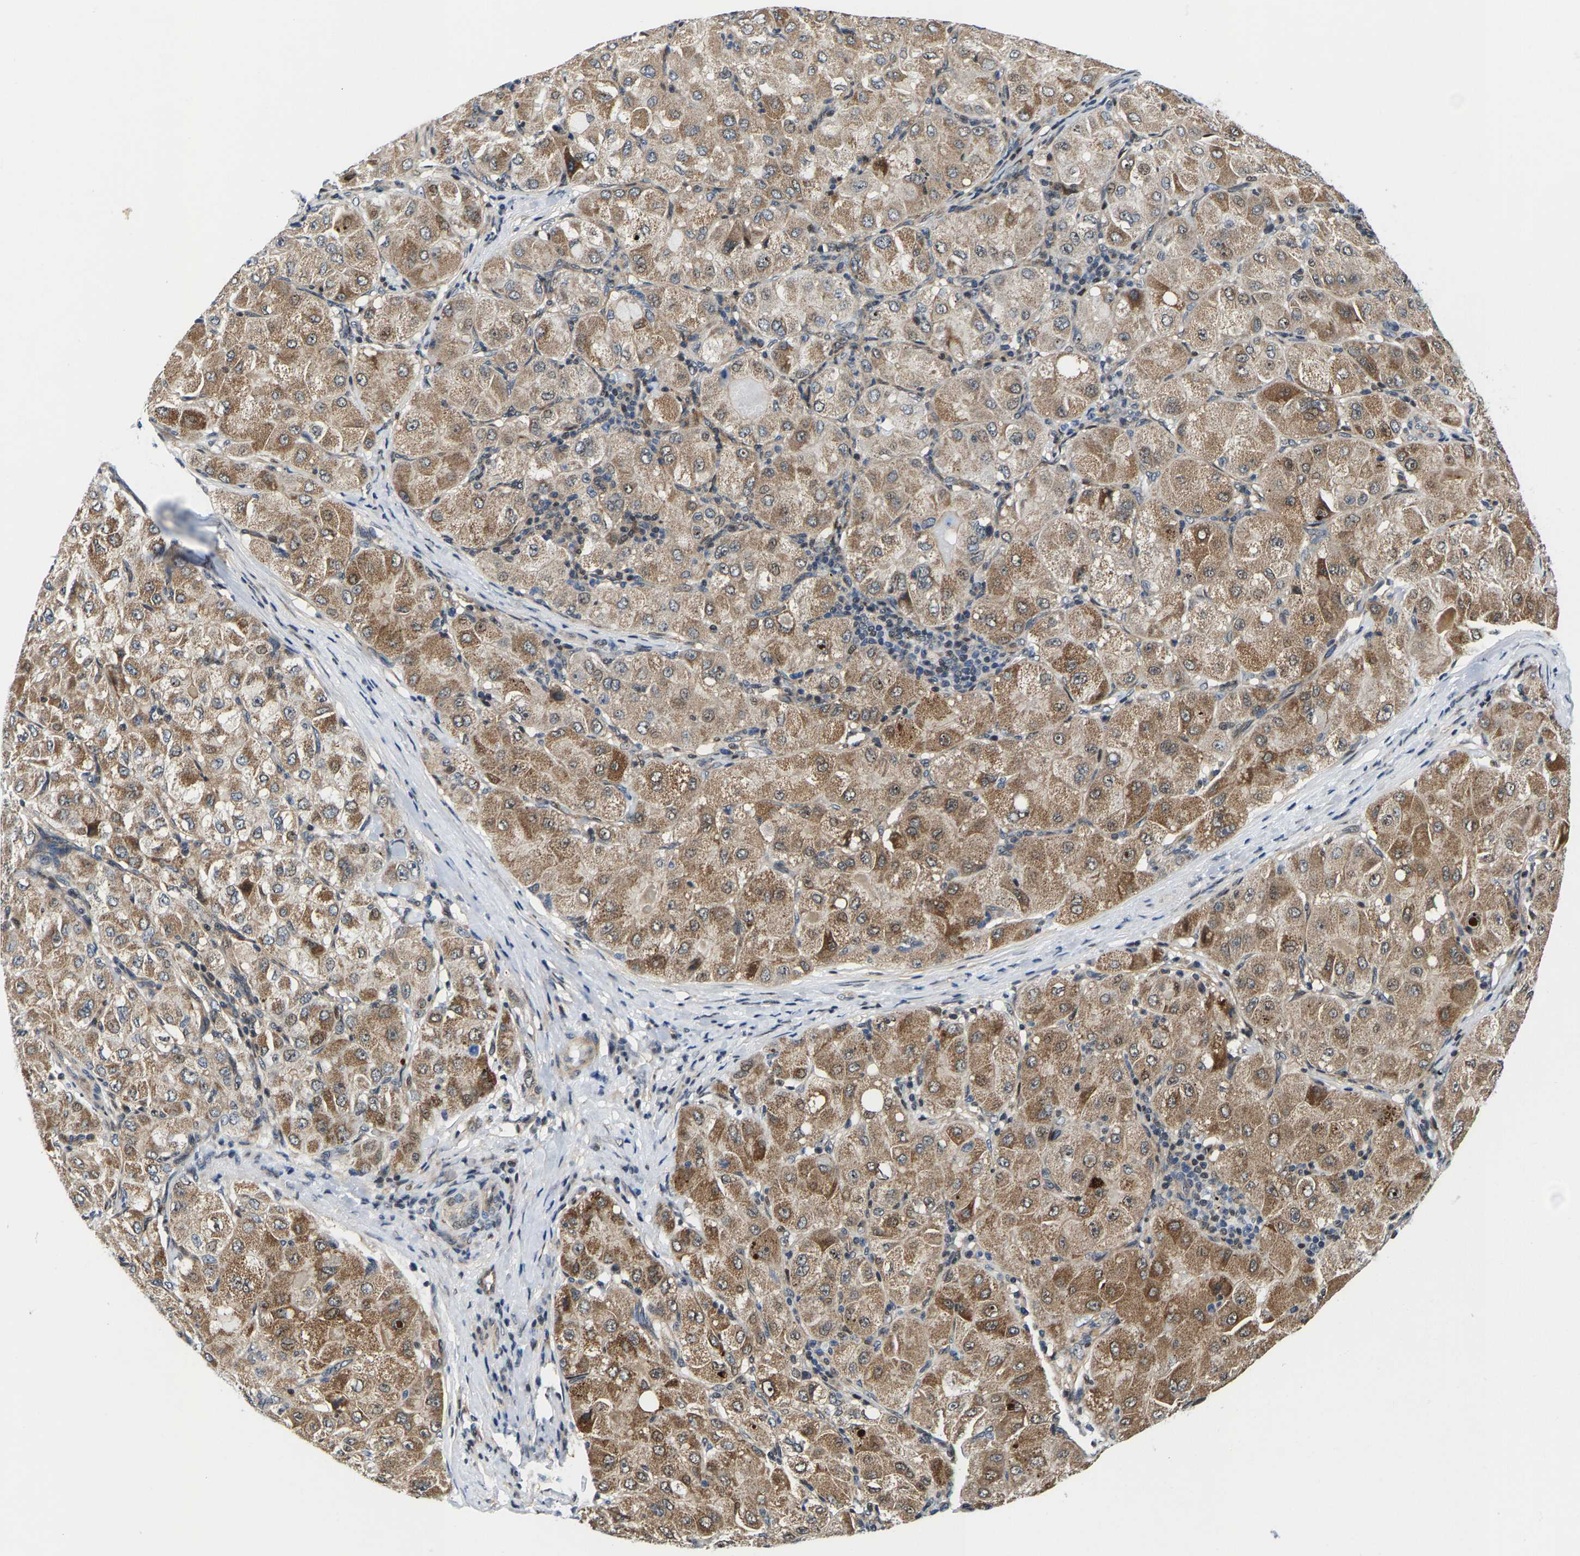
{"staining": {"intensity": "moderate", "quantity": ">75%", "location": "cytoplasmic/membranous"}, "tissue": "liver cancer", "cell_type": "Tumor cells", "image_type": "cancer", "snomed": [{"axis": "morphology", "description": "Carcinoma, Hepatocellular, NOS"}, {"axis": "topography", "description": "Liver"}], "caption": "Liver cancer tissue reveals moderate cytoplasmic/membranous expression in approximately >75% of tumor cells", "gene": "GTPBP10", "patient": {"sex": "male", "age": 80}}